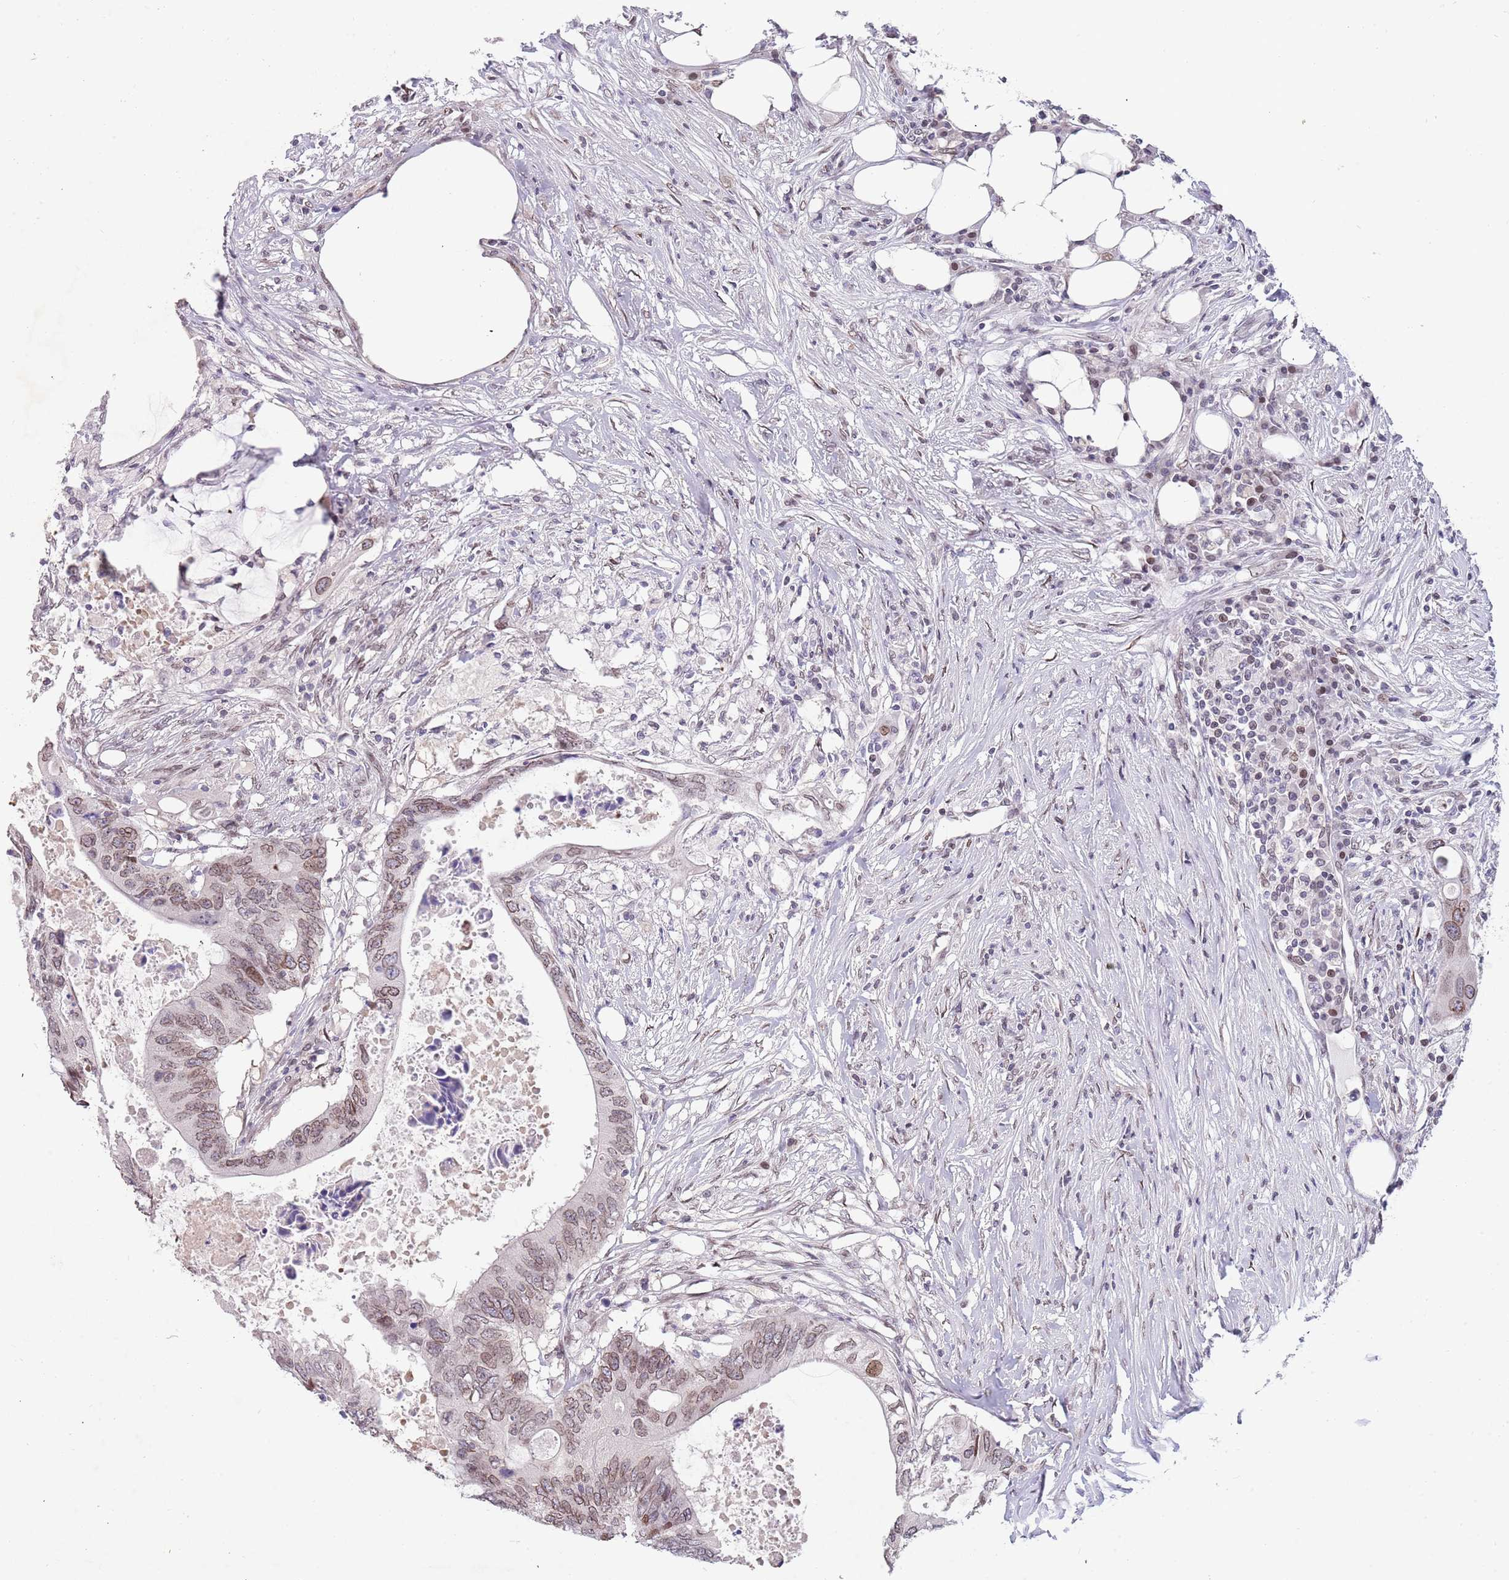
{"staining": {"intensity": "moderate", "quantity": ">75%", "location": "cytoplasmic/membranous,nuclear"}, "tissue": "colorectal cancer", "cell_type": "Tumor cells", "image_type": "cancer", "snomed": [{"axis": "morphology", "description": "Adenocarcinoma, NOS"}, {"axis": "topography", "description": "Colon"}], "caption": "Immunohistochemical staining of colorectal cancer (adenocarcinoma) displays moderate cytoplasmic/membranous and nuclear protein staining in about >75% of tumor cells.", "gene": "KLHDC2", "patient": {"sex": "male", "age": 71}}